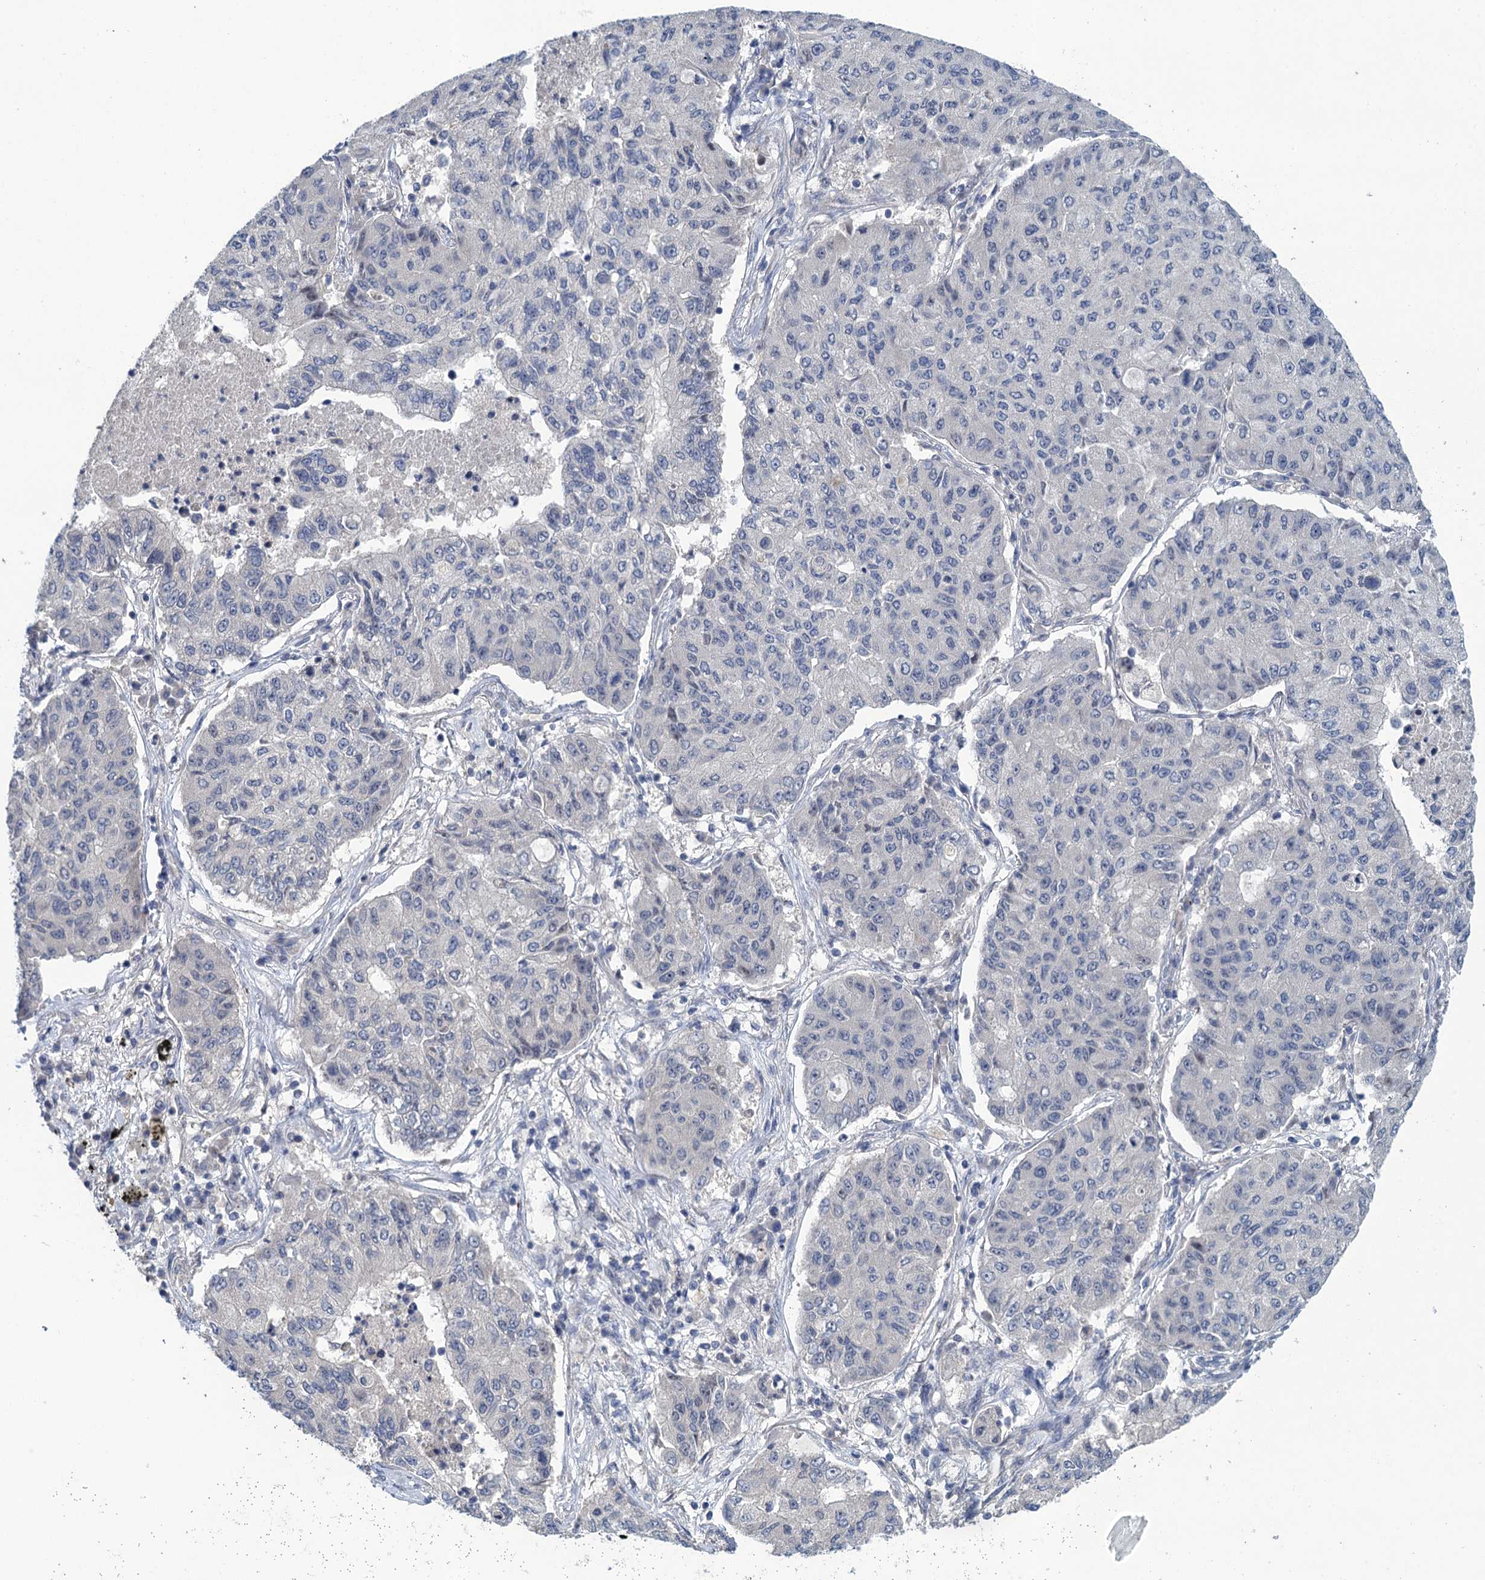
{"staining": {"intensity": "negative", "quantity": "none", "location": "none"}, "tissue": "lung cancer", "cell_type": "Tumor cells", "image_type": "cancer", "snomed": [{"axis": "morphology", "description": "Squamous cell carcinoma, NOS"}, {"axis": "topography", "description": "Lung"}], "caption": "This is a image of immunohistochemistry staining of squamous cell carcinoma (lung), which shows no expression in tumor cells.", "gene": "MRFAP1", "patient": {"sex": "male", "age": 74}}